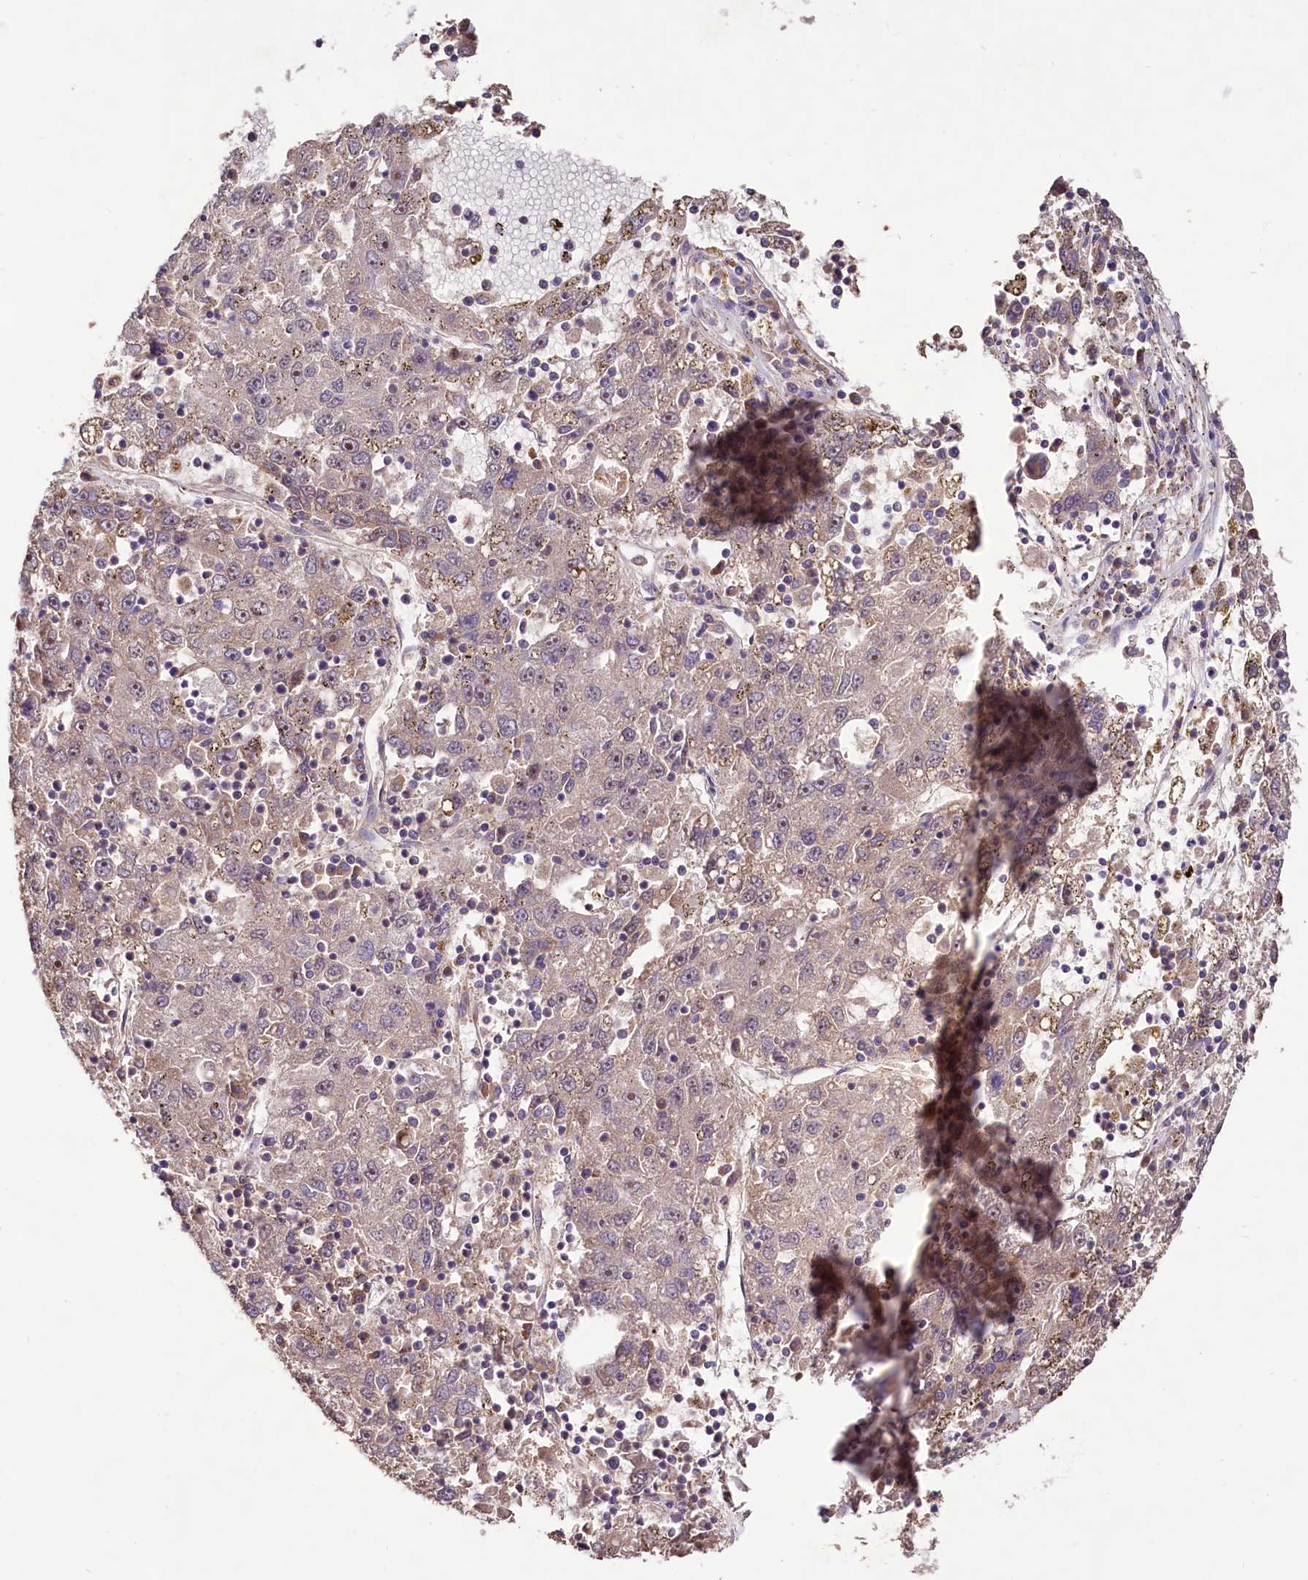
{"staining": {"intensity": "weak", "quantity": "25%-75%", "location": "cytoplasmic/membranous,nuclear"}, "tissue": "liver cancer", "cell_type": "Tumor cells", "image_type": "cancer", "snomed": [{"axis": "morphology", "description": "Carcinoma, Hepatocellular, NOS"}, {"axis": "topography", "description": "Liver"}], "caption": "IHC (DAB) staining of liver hepatocellular carcinoma reveals weak cytoplasmic/membranous and nuclear protein expression in approximately 25%-75% of tumor cells.", "gene": "RRP8", "patient": {"sex": "male", "age": 49}}